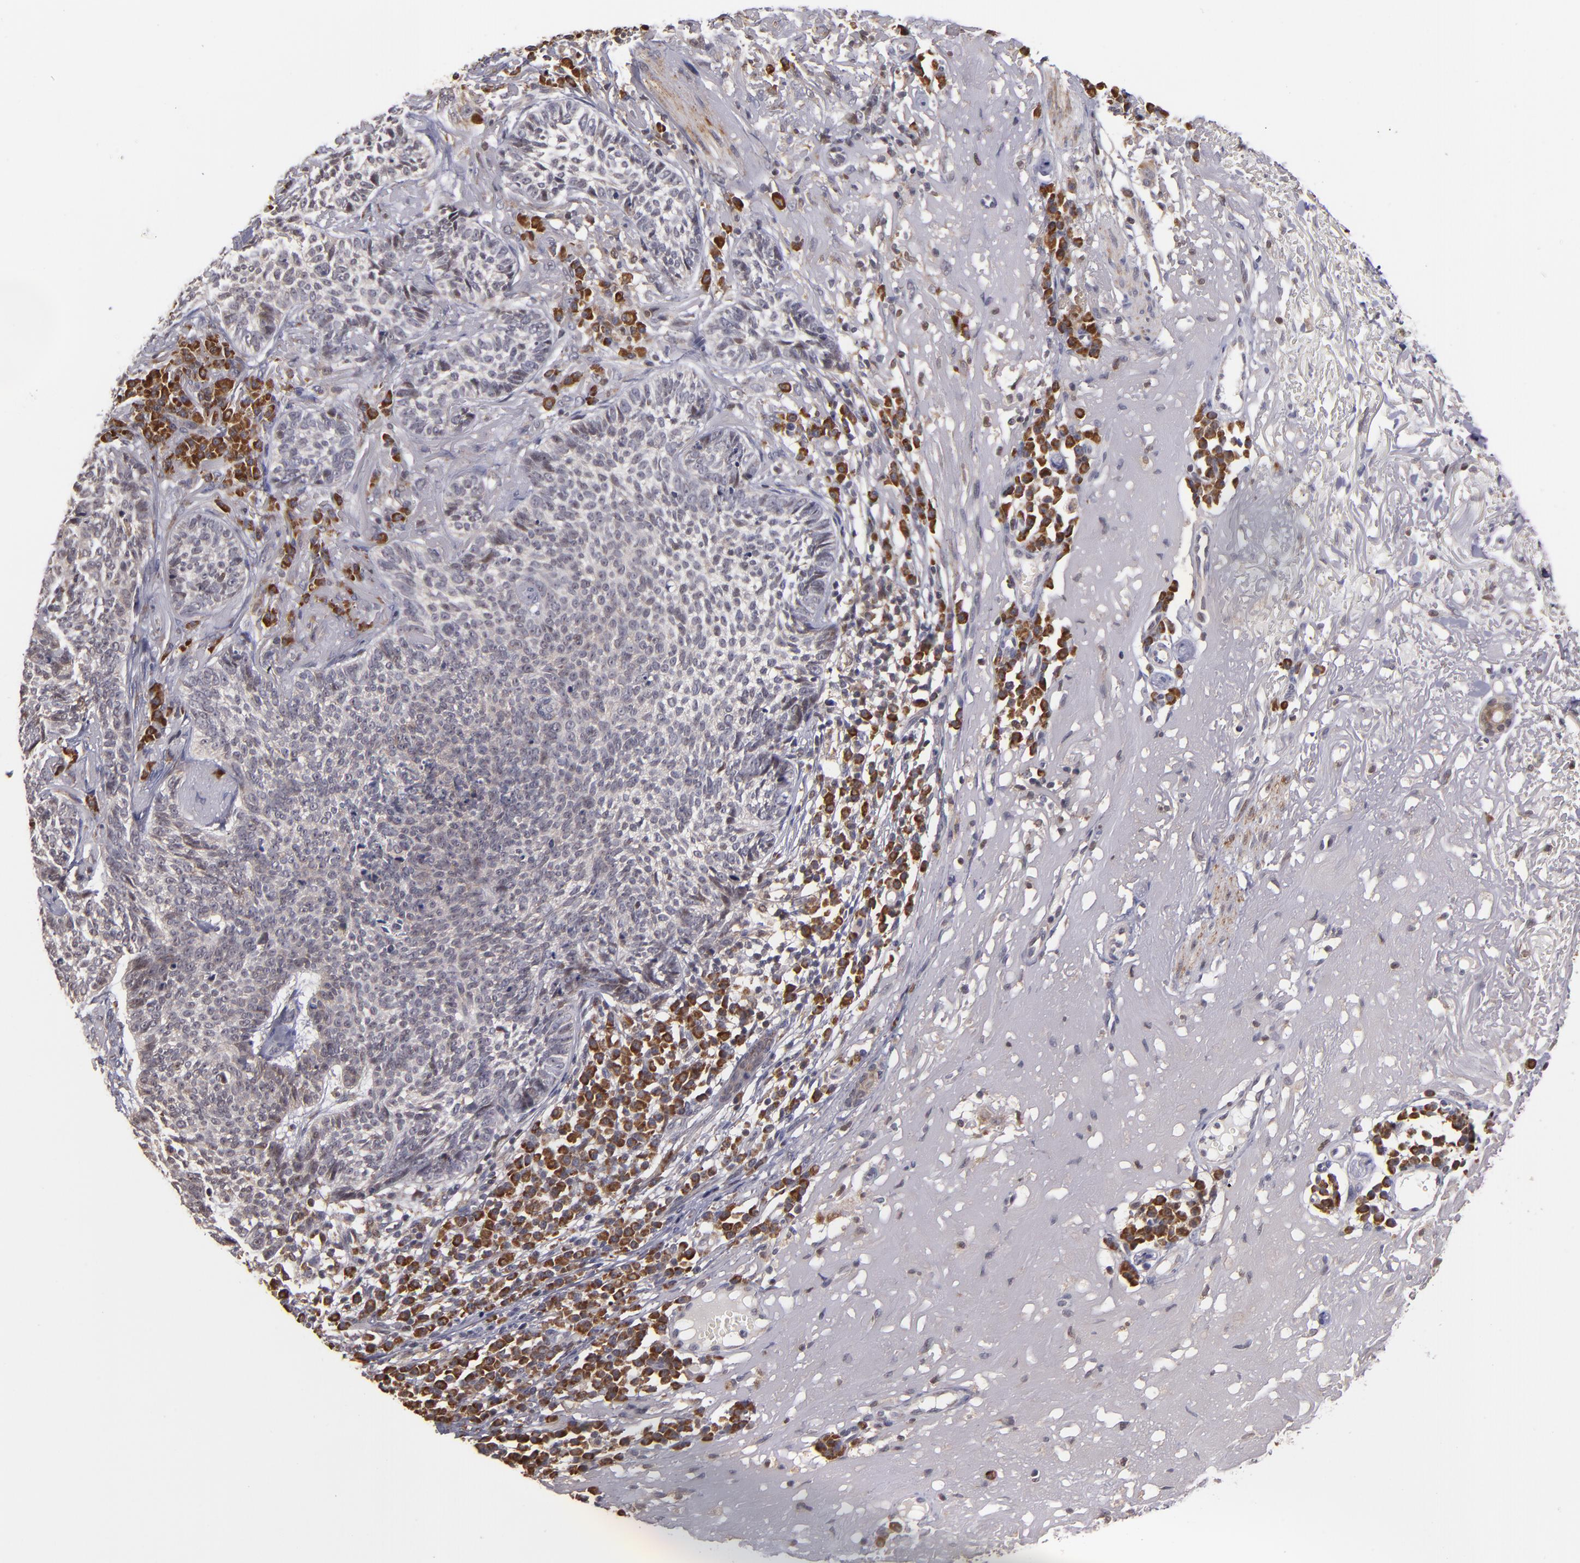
{"staining": {"intensity": "weak", "quantity": ">75%", "location": "cytoplasmic/membranous"}, "tissue": "skin cancer", "cell_type": "Tumor cells", "image_type": "cancer", "snomed": [{"axis": "morphology", "description": "Basal cell carcinoma"}, {"axis": "topography", "description": "Skin"}], "caption": "Immunohistochemistry (IHC) micrograph of human basal cell carcinoma (skin) stained for a protein (brown), which shows low levels of weak cytoplasmic/membranous staining in about >75% of tumor cells.", "gene": "CASP1", "patient": {"sex": "female", "age": 89}}